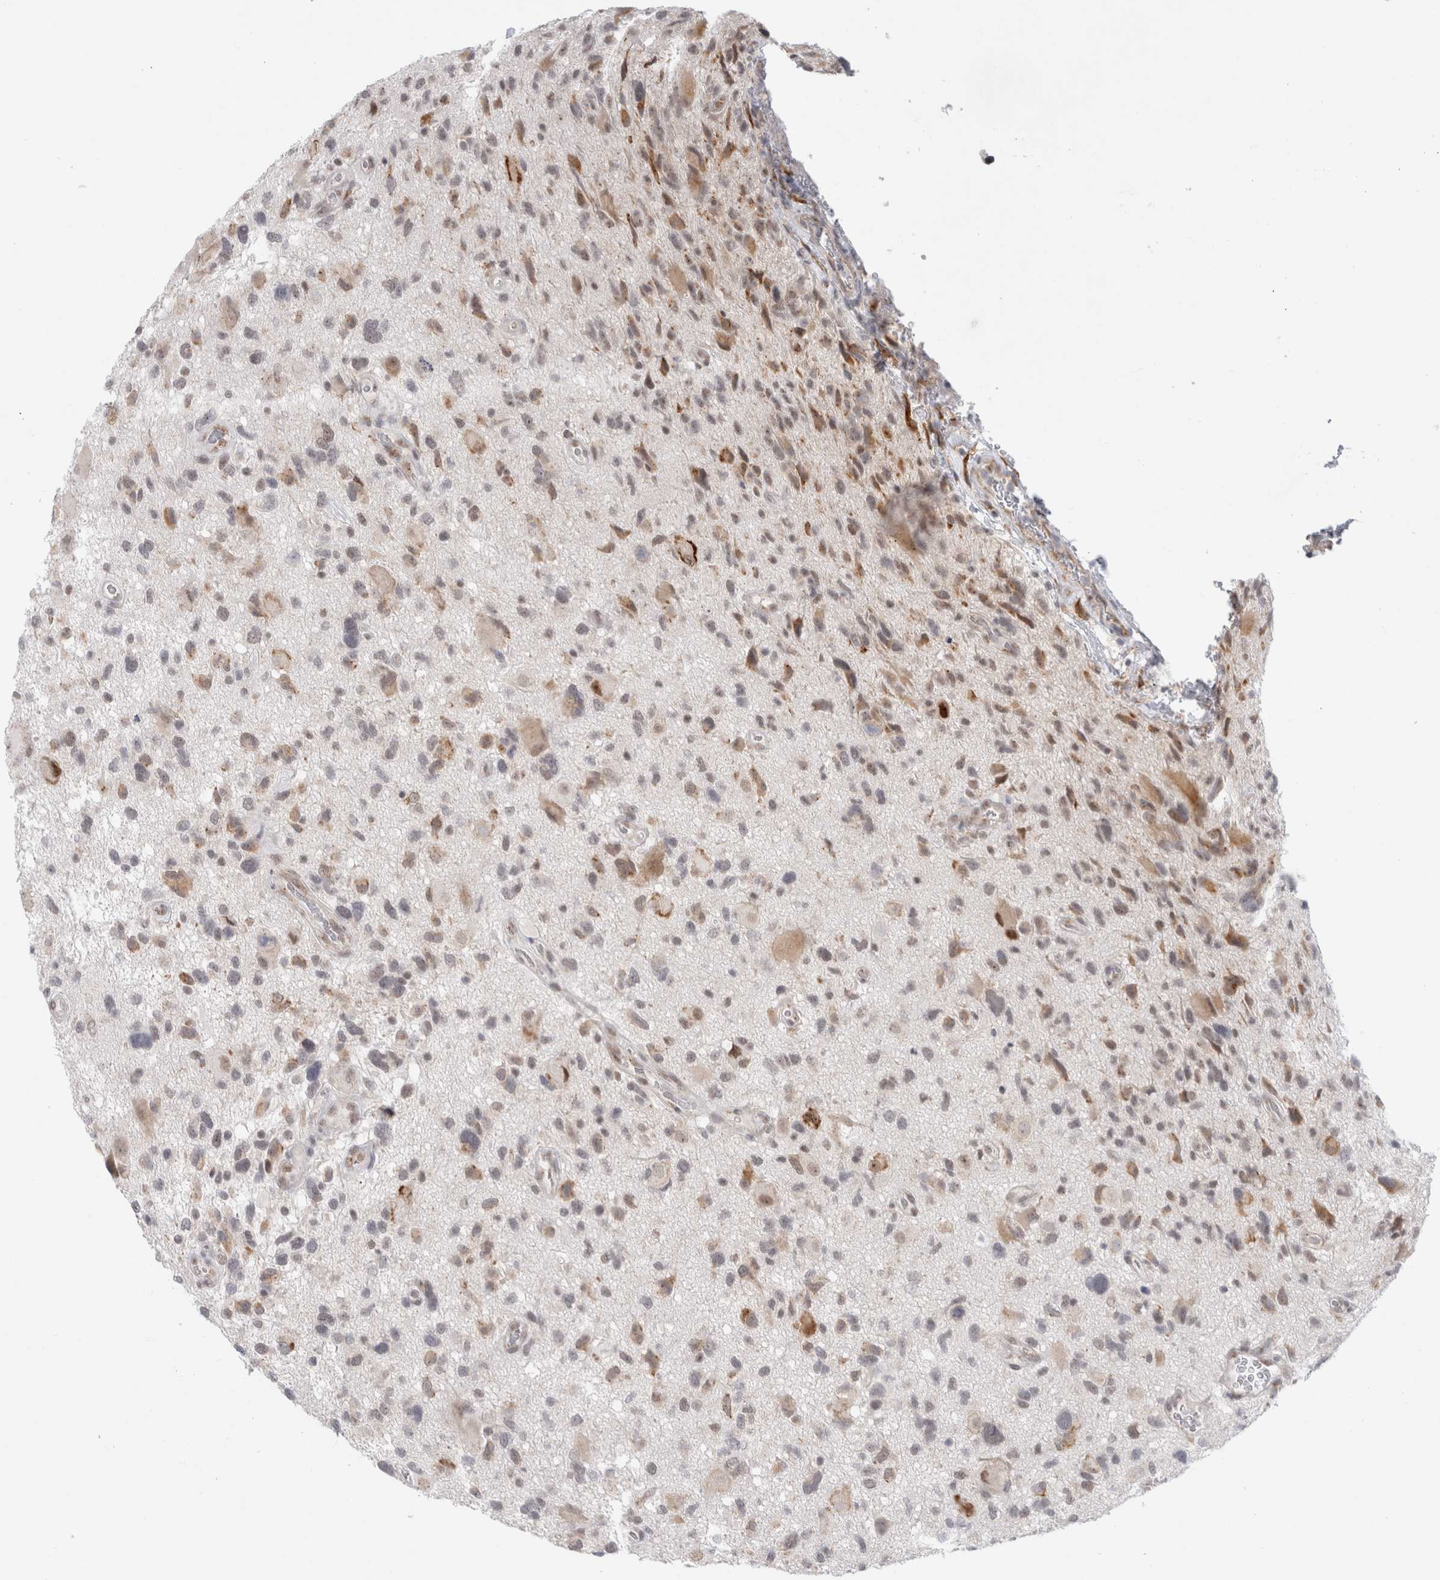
{"staining": {"intensity": "weak", "quantity": "25%-75%", "location": "cytoplasmic/membranous"}, "tissue": "glioma", "cell_type": "Tumor cells", "image_type": "cancer", "snomed": [{"axis": "morphology", "description": "Glioma, malignant, High grade"}, {"axis": "topography", "description": "Brain"}], "caption": "An IHC photomicrograph of tumor tissue is shown. Protein staining in brown highlights weak cytoplasmic/membranous positivity in malignant glioma (high-grade) within tumor cells. Immunohistochemistry stains the protein in brown and the nuclei are stained blue.", "gene": "TRMT1L", "patient": {"sex": "male", "age": 33}}